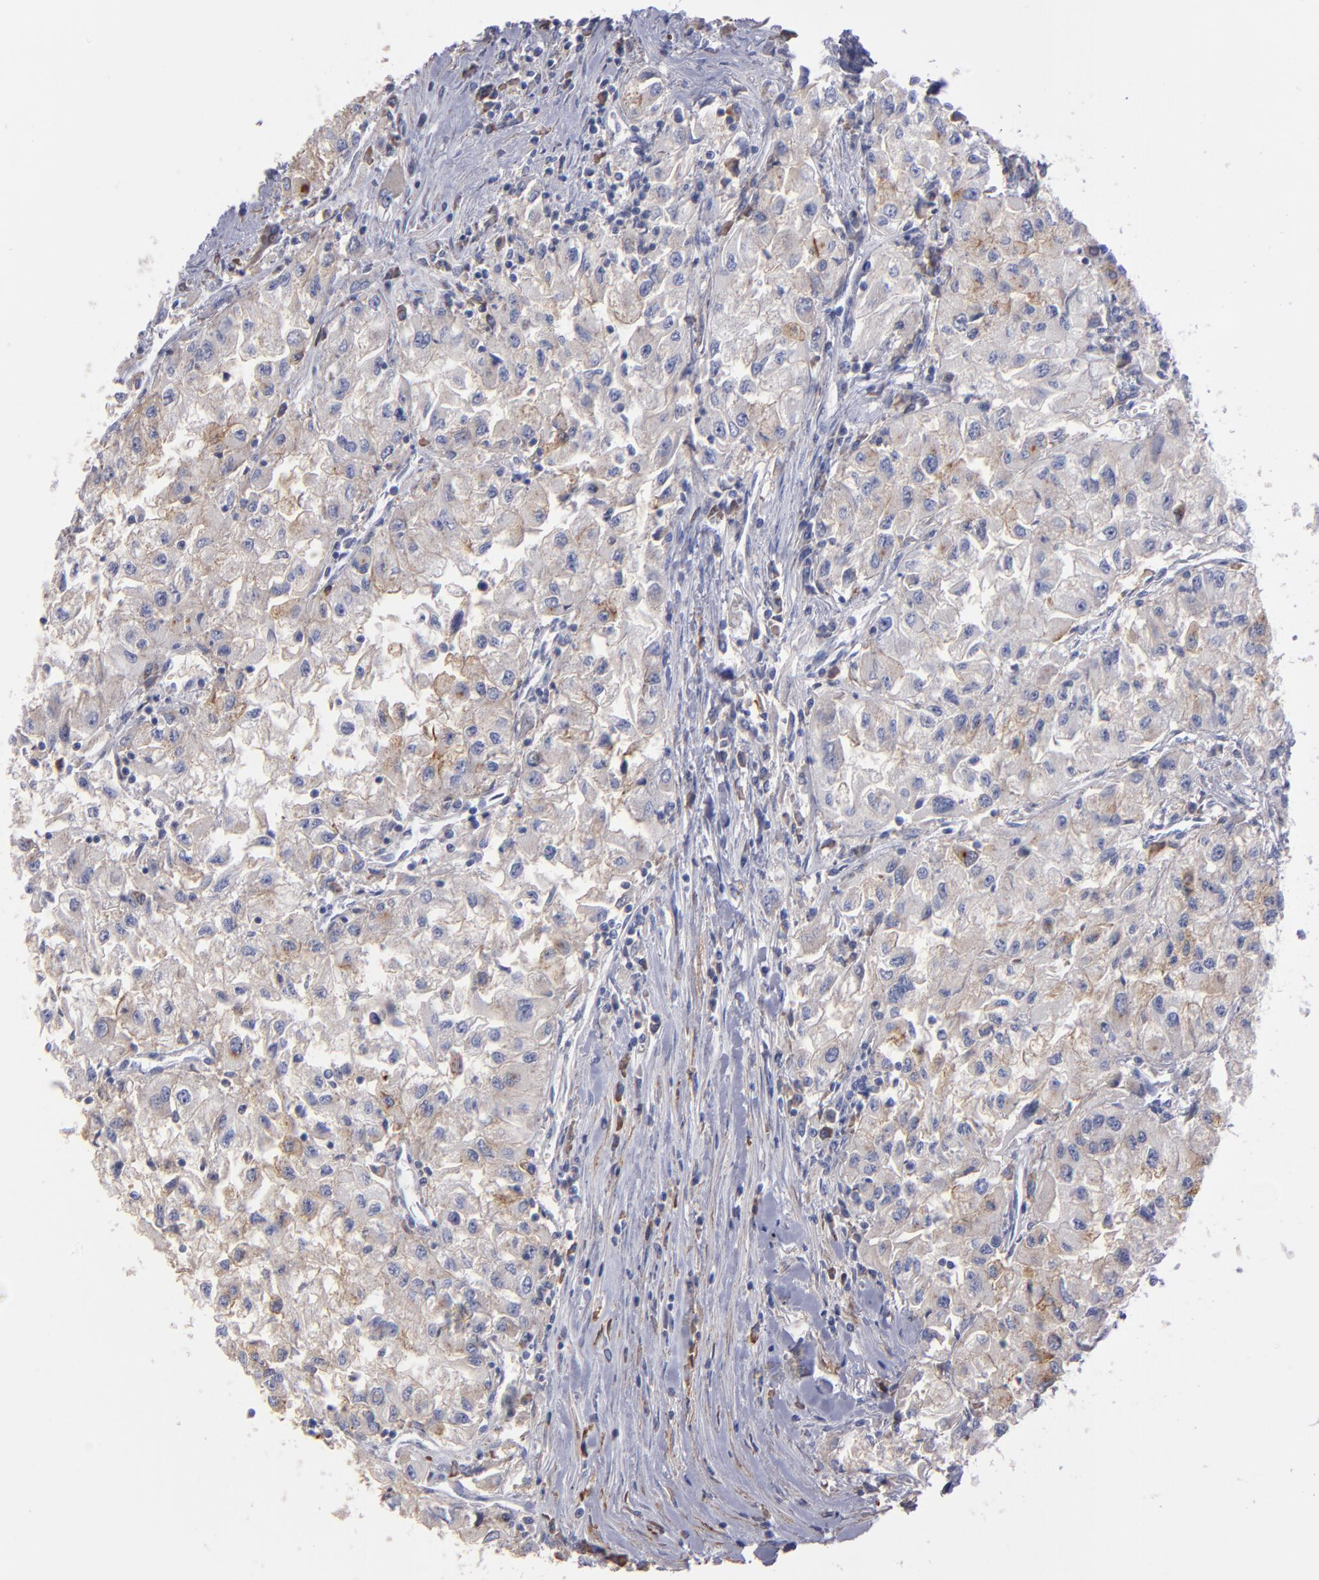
{"staining": {"intensity": "weak", "quantity": "25%-75%", "location": "cytoplasmic/membranous"}, "tissue": "renal cancer", "cell_type": "Tumor cells", "image_type": "cancer", "snomed": [{"axis": "morphology", "description": "Adenocarcinoma, NOS"}, {"axis": "topography", "description": "Kidney"}], "caption": "Protein expression by immunohistochemistry (IHC) demonstrates weak cytoplasmic/membranous positivity in approximately 25%-75% of tumor cells in renal cancer. The protein of interest is stained brown, and the nuclei are stained in blue (DAB IHC with brightfield microscopy, high magnification).", "gene": "MFGE8", "patient": {"sex": "male", "age": 59}}